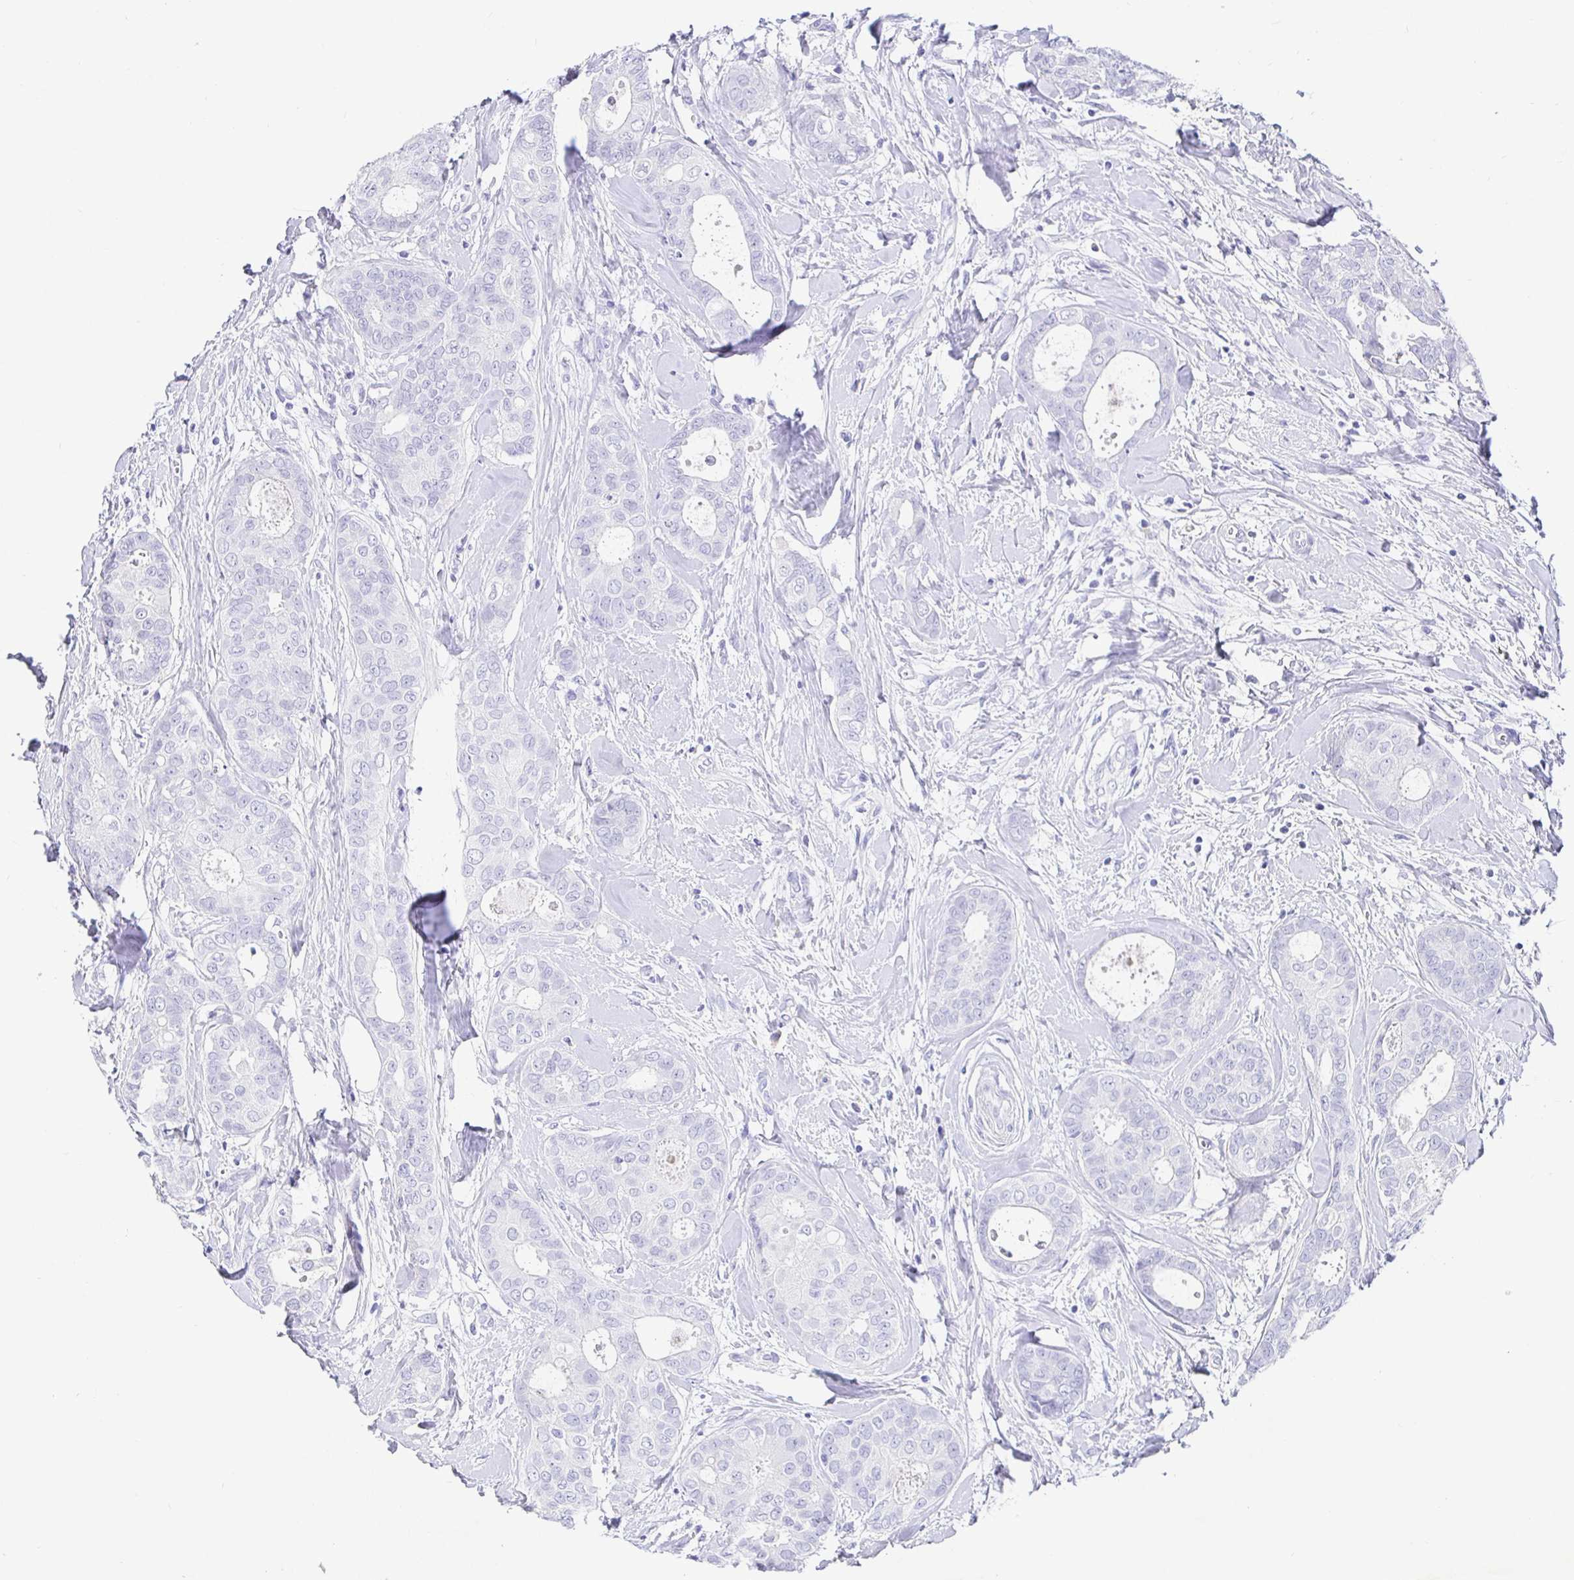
{"staining": {"intensity": "negative", "quantity": "none", "location": "none"}, "tissue": "breast cancer", "cell_type": "Tumor cells", "image_type": "cancer", "snomed": [{"axis": "morphology", "description": "Duct carcinoma"}, {"axis": "topography", "description": "Breast"}], "caption": "Tumor cells show no significant staining in breast infiltrating ductal carcinoma.", "gene": "TPTE", "patient": {"sex": "female", "age": 45}}